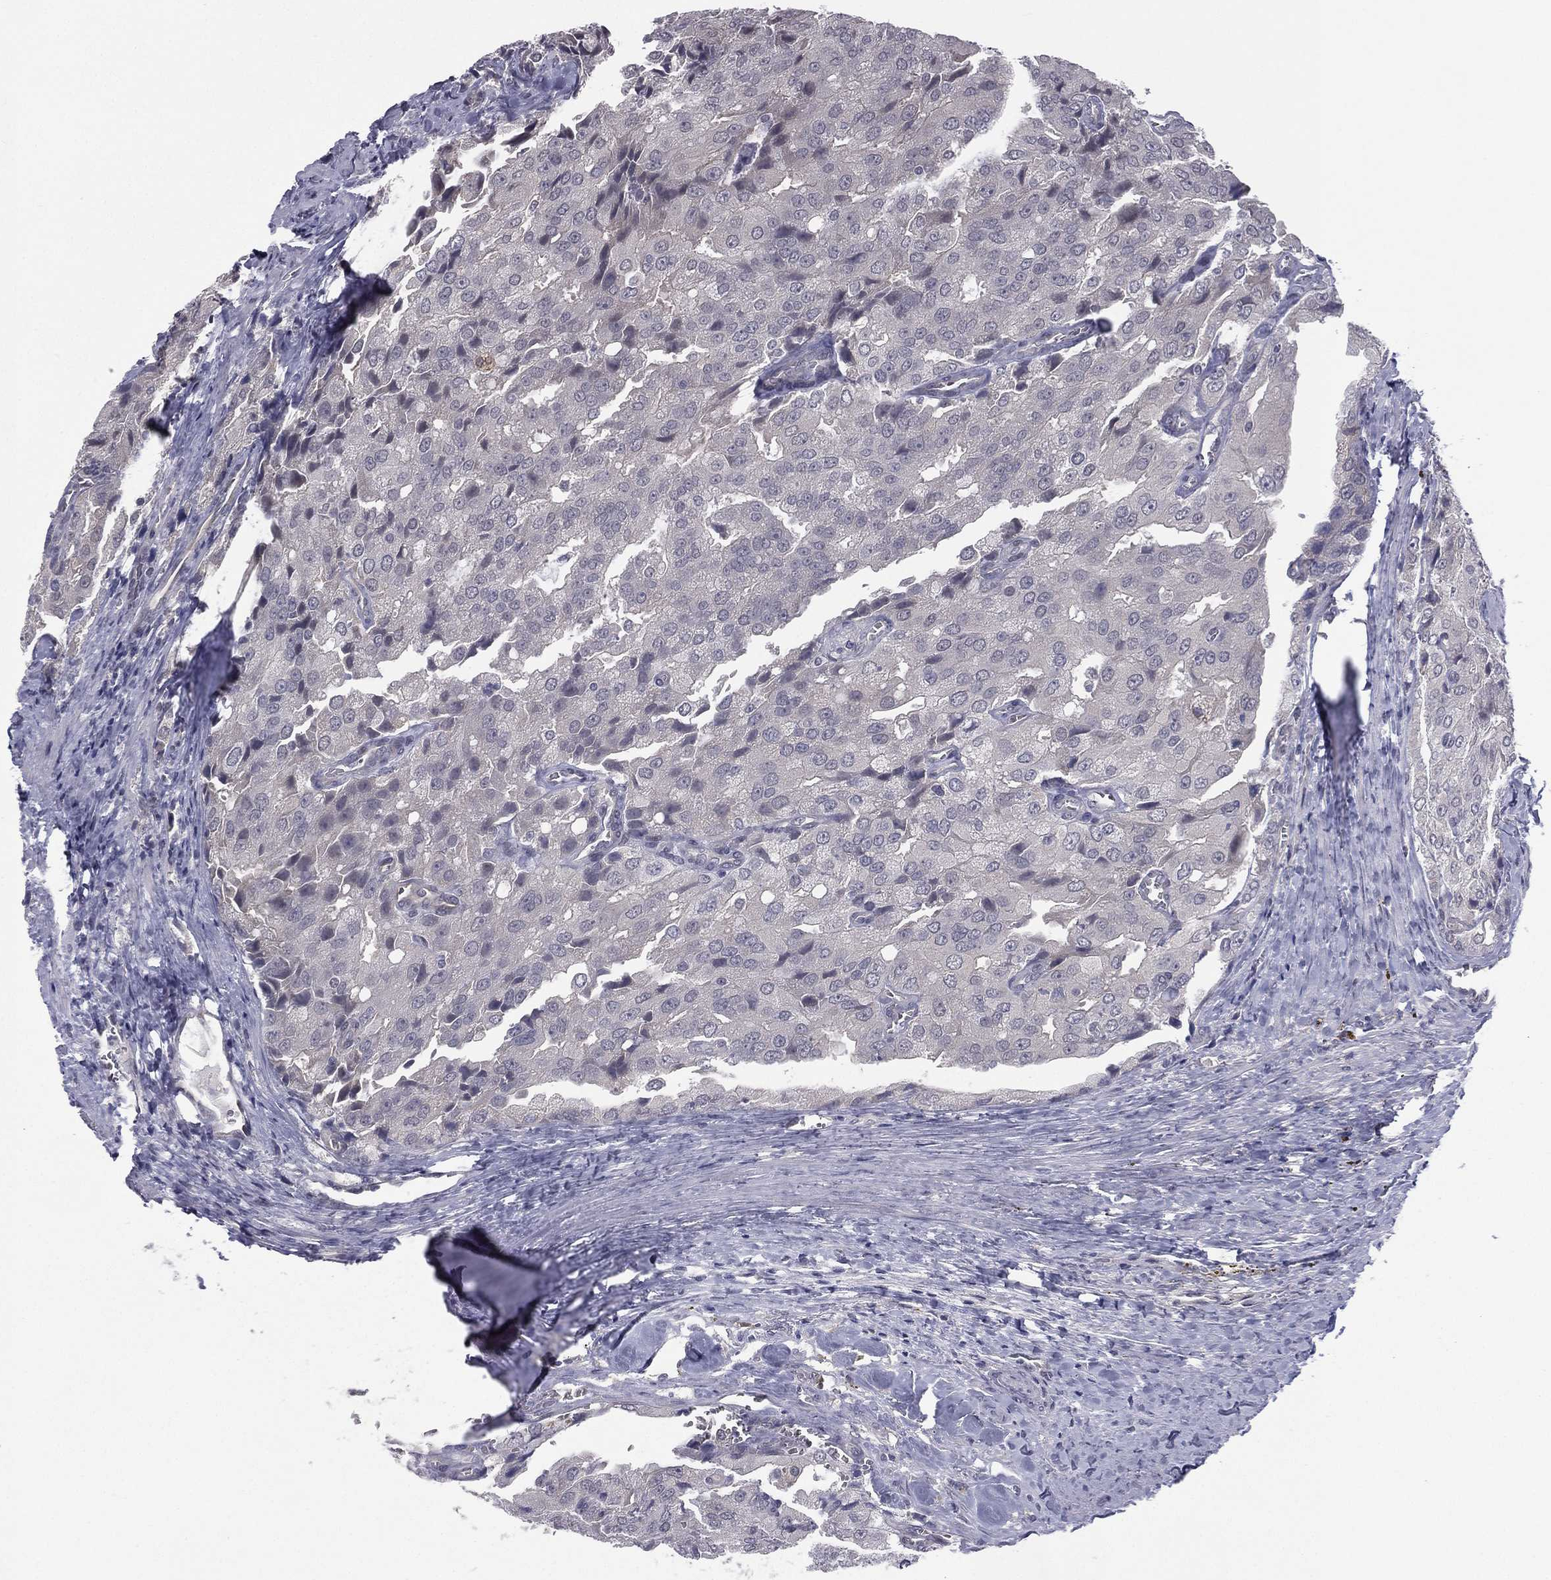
{"staining": {"intensity": "negative", "quantity": "none", "location": "none"}, "tissue": "prostate cancer", "cell_type": "Tumor cells", "image_type": "cancer", "snomed": [{"axis": "morphology", "description": "Adenocarcinoma, NOS"}, {"axis": "topography", "description": "Prostate and seminal vesicle, NOS"}, {"axis": "topography", "description": "Prostate"}], "caption": "Immunohistochemical staining of adenocarcinoma (prostate) shows no significant expression in tumor cells.", "gene": "ACTRT2", "patient": {"sex": "male", "age": 67}}